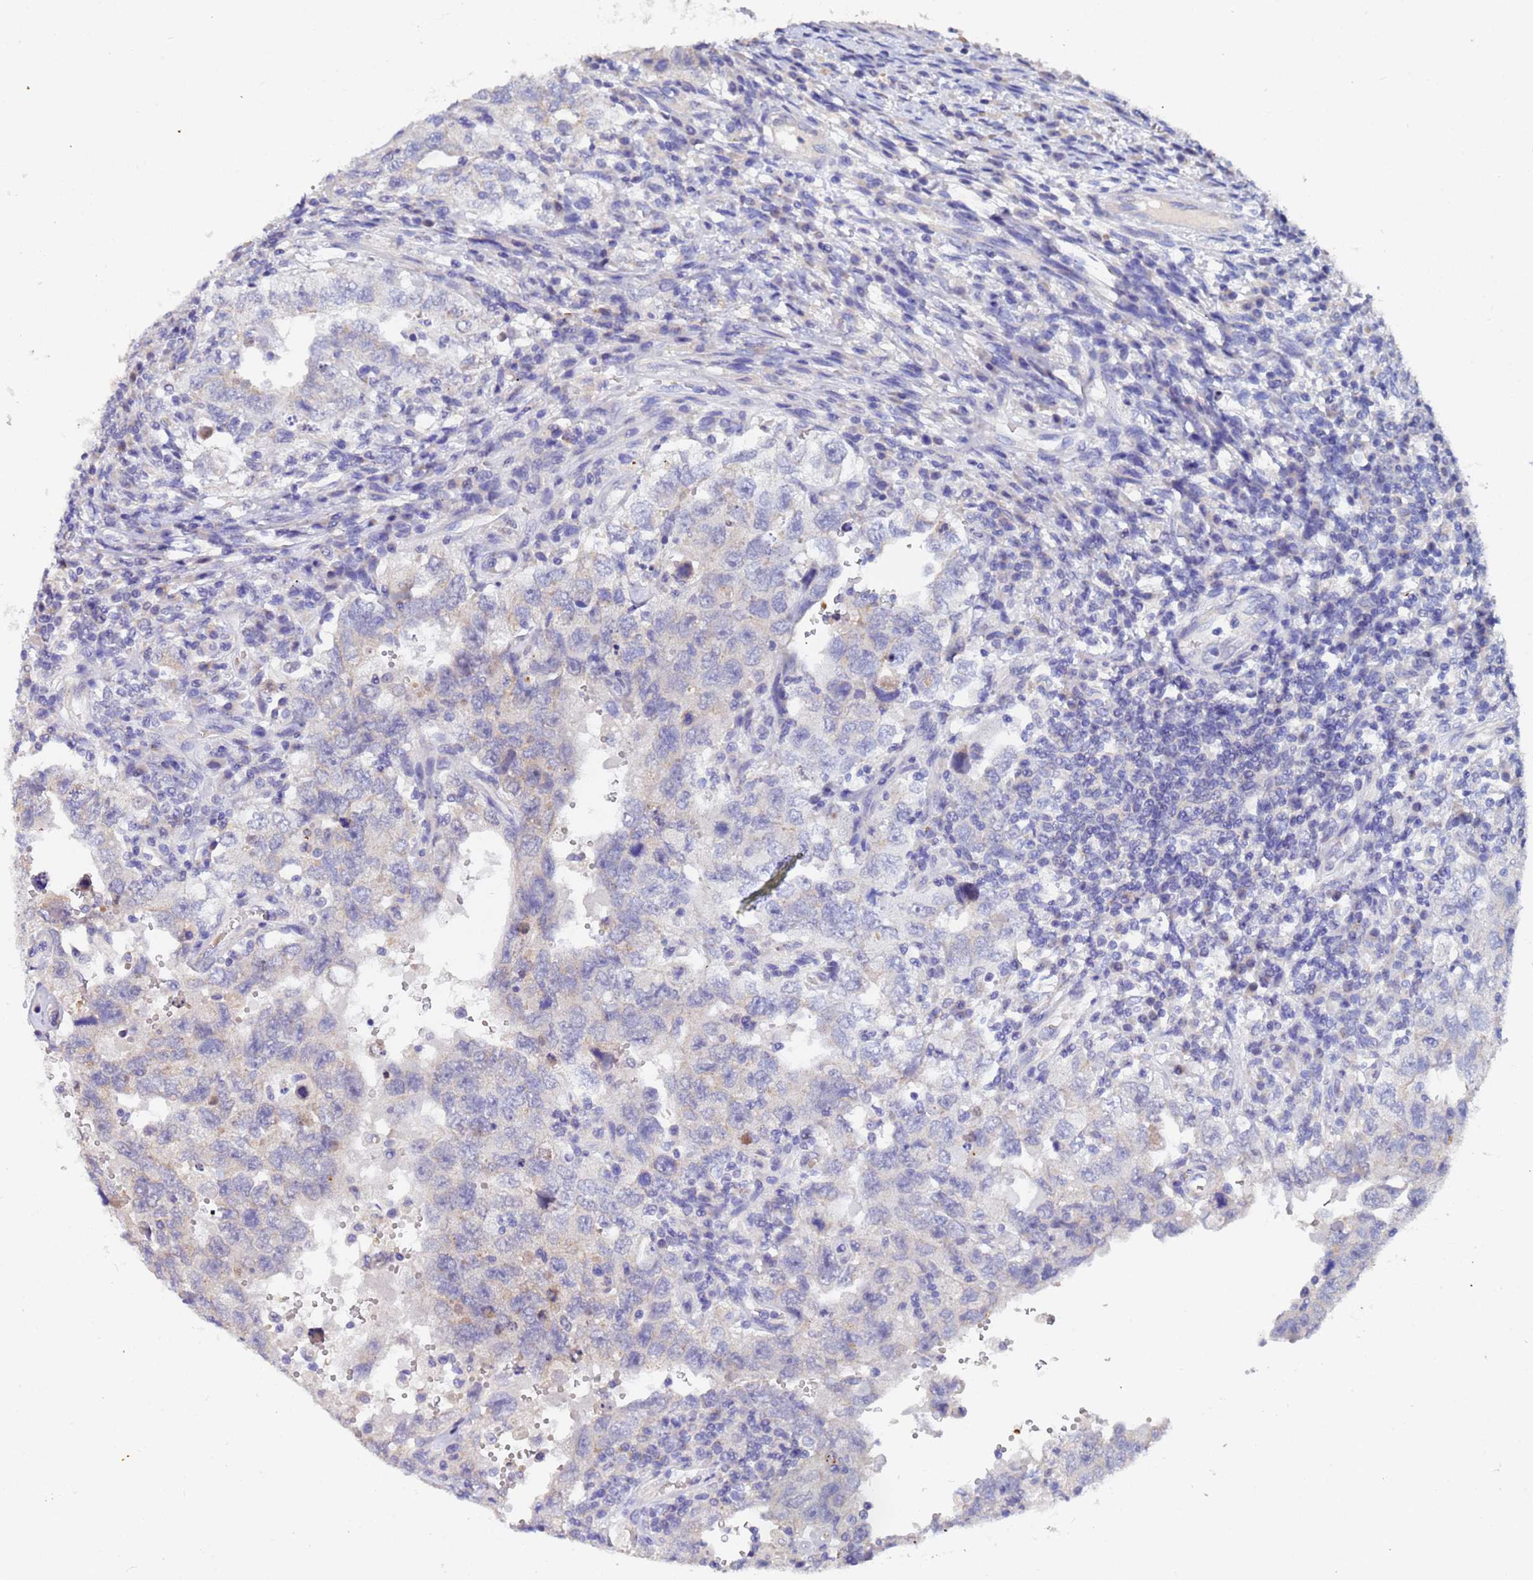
{"staining": {"intensity": "weak", "quantity": "<25%", "location": "cytoplasmic/membranous"}, "tissue": "testis cancer", "cell_type": "Tumor cells", "image_type": "cancer", "snomed": [{"axis": "morphology", "description": "Carcinoma, Embryonal, NOS"}, {"axis": "topography", "description": "Testis"}], "caption": "High magnification brightfield microscopy of testis embryonal carcinoma stained with DAB (brown) and counterstained with hematoxylin (blue): tumor cells show no significant positivity. Brightfield microscopy of immunohistochemistry (IHC) stained with DAB (3,3'-diaminobenzidine) (brown) and hematoxylin (blue), captured at high magnification.", "gene": "IHO1", "patient": {"sex": "male", "age": 26}}